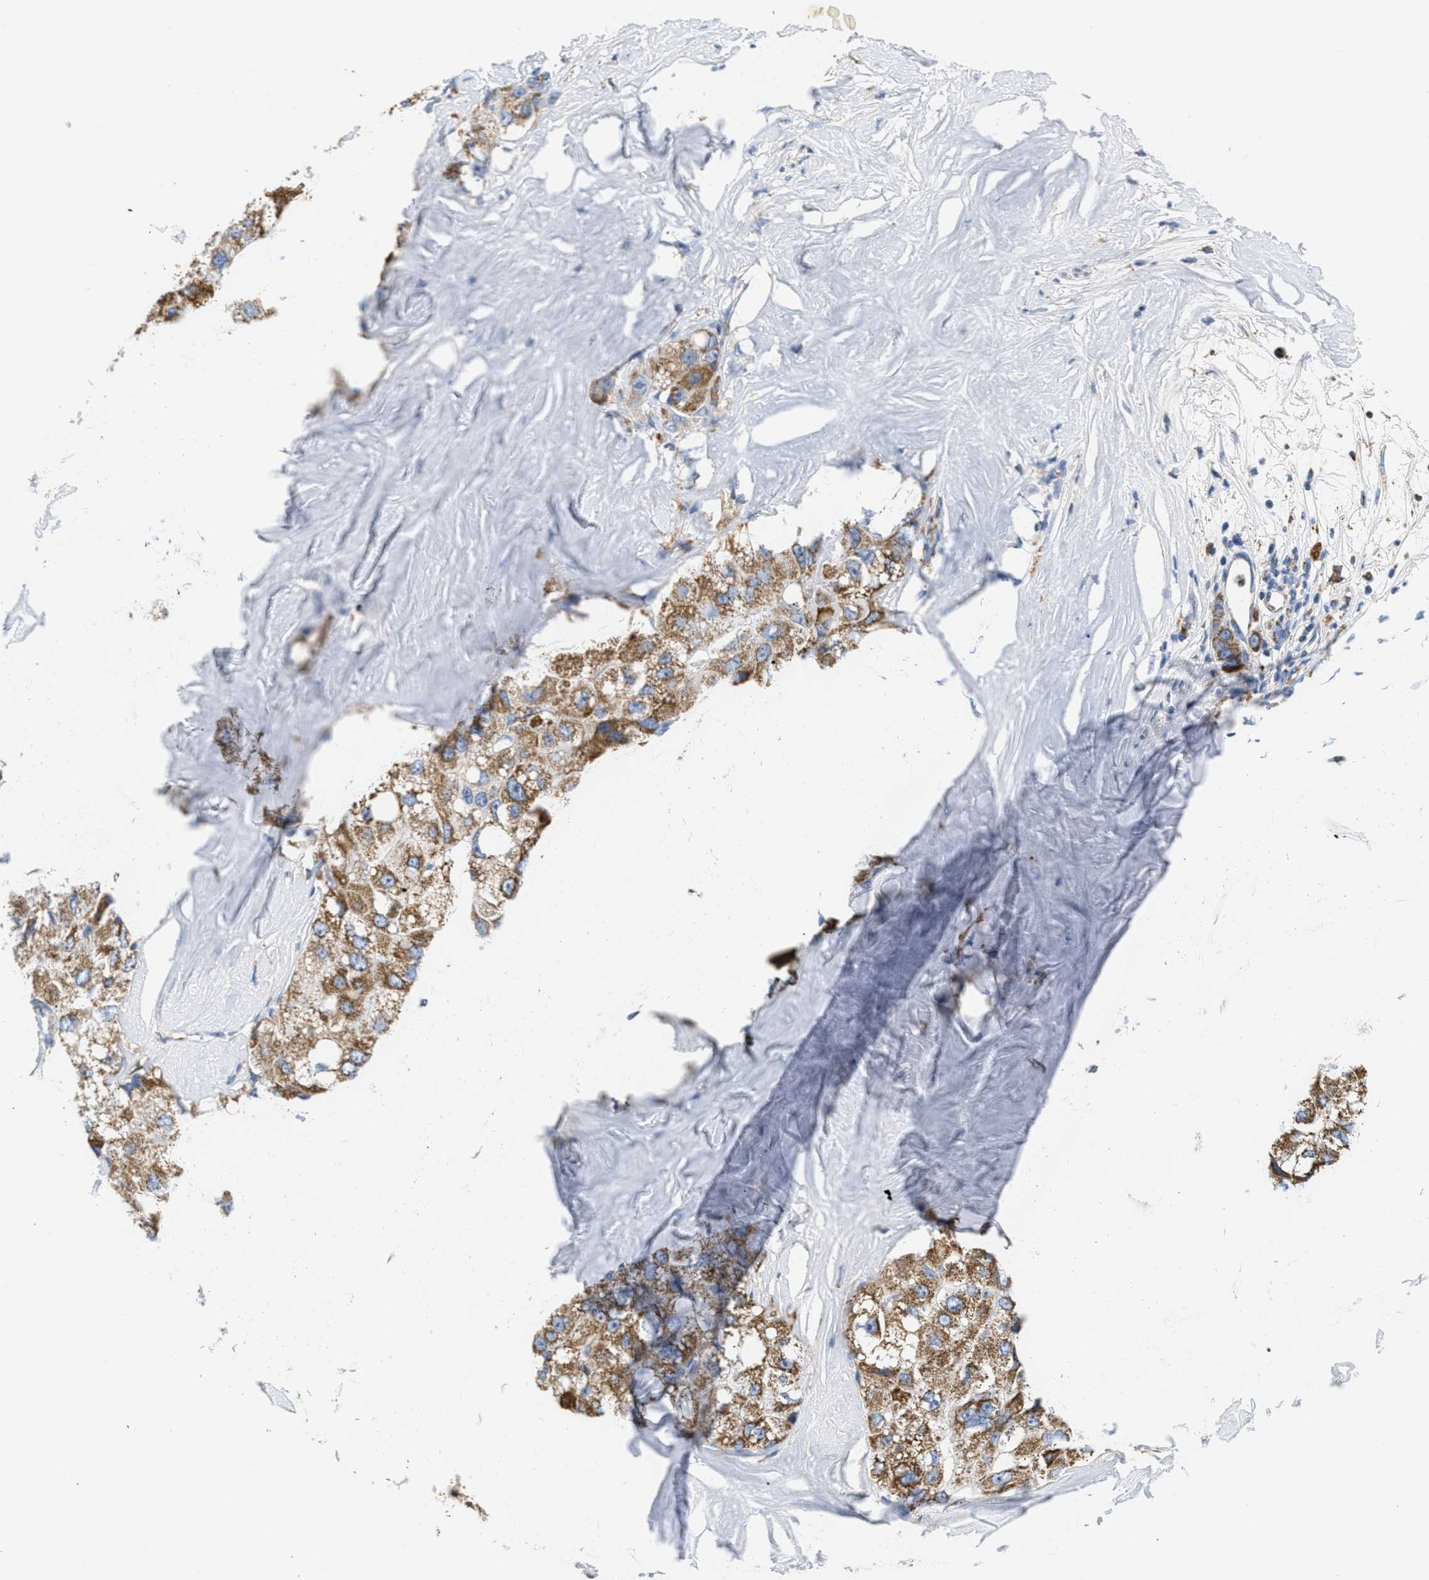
{"staining": {"intensity": "moderate", "quantity": ">75%", "location": "cytoplasmic/membranous"}, "tissue": "liver cancer", "cell_type": "Tumor cells", "image_type": "cancer", "snomed": [{"axis": "morphology", "description": "Carcinoma, Hepatocellular, NOS"}, {"axis": "topography", "description": "Liver"}], "caption": "Protein expression analysis of hepatocellular carcinoma (liver) demonstrates moderate cytoplasmic/membranous staining in about >75% of tumor cells.", "gene": "KCNJ5", "patient": {"sex": "male", "age": 80}}